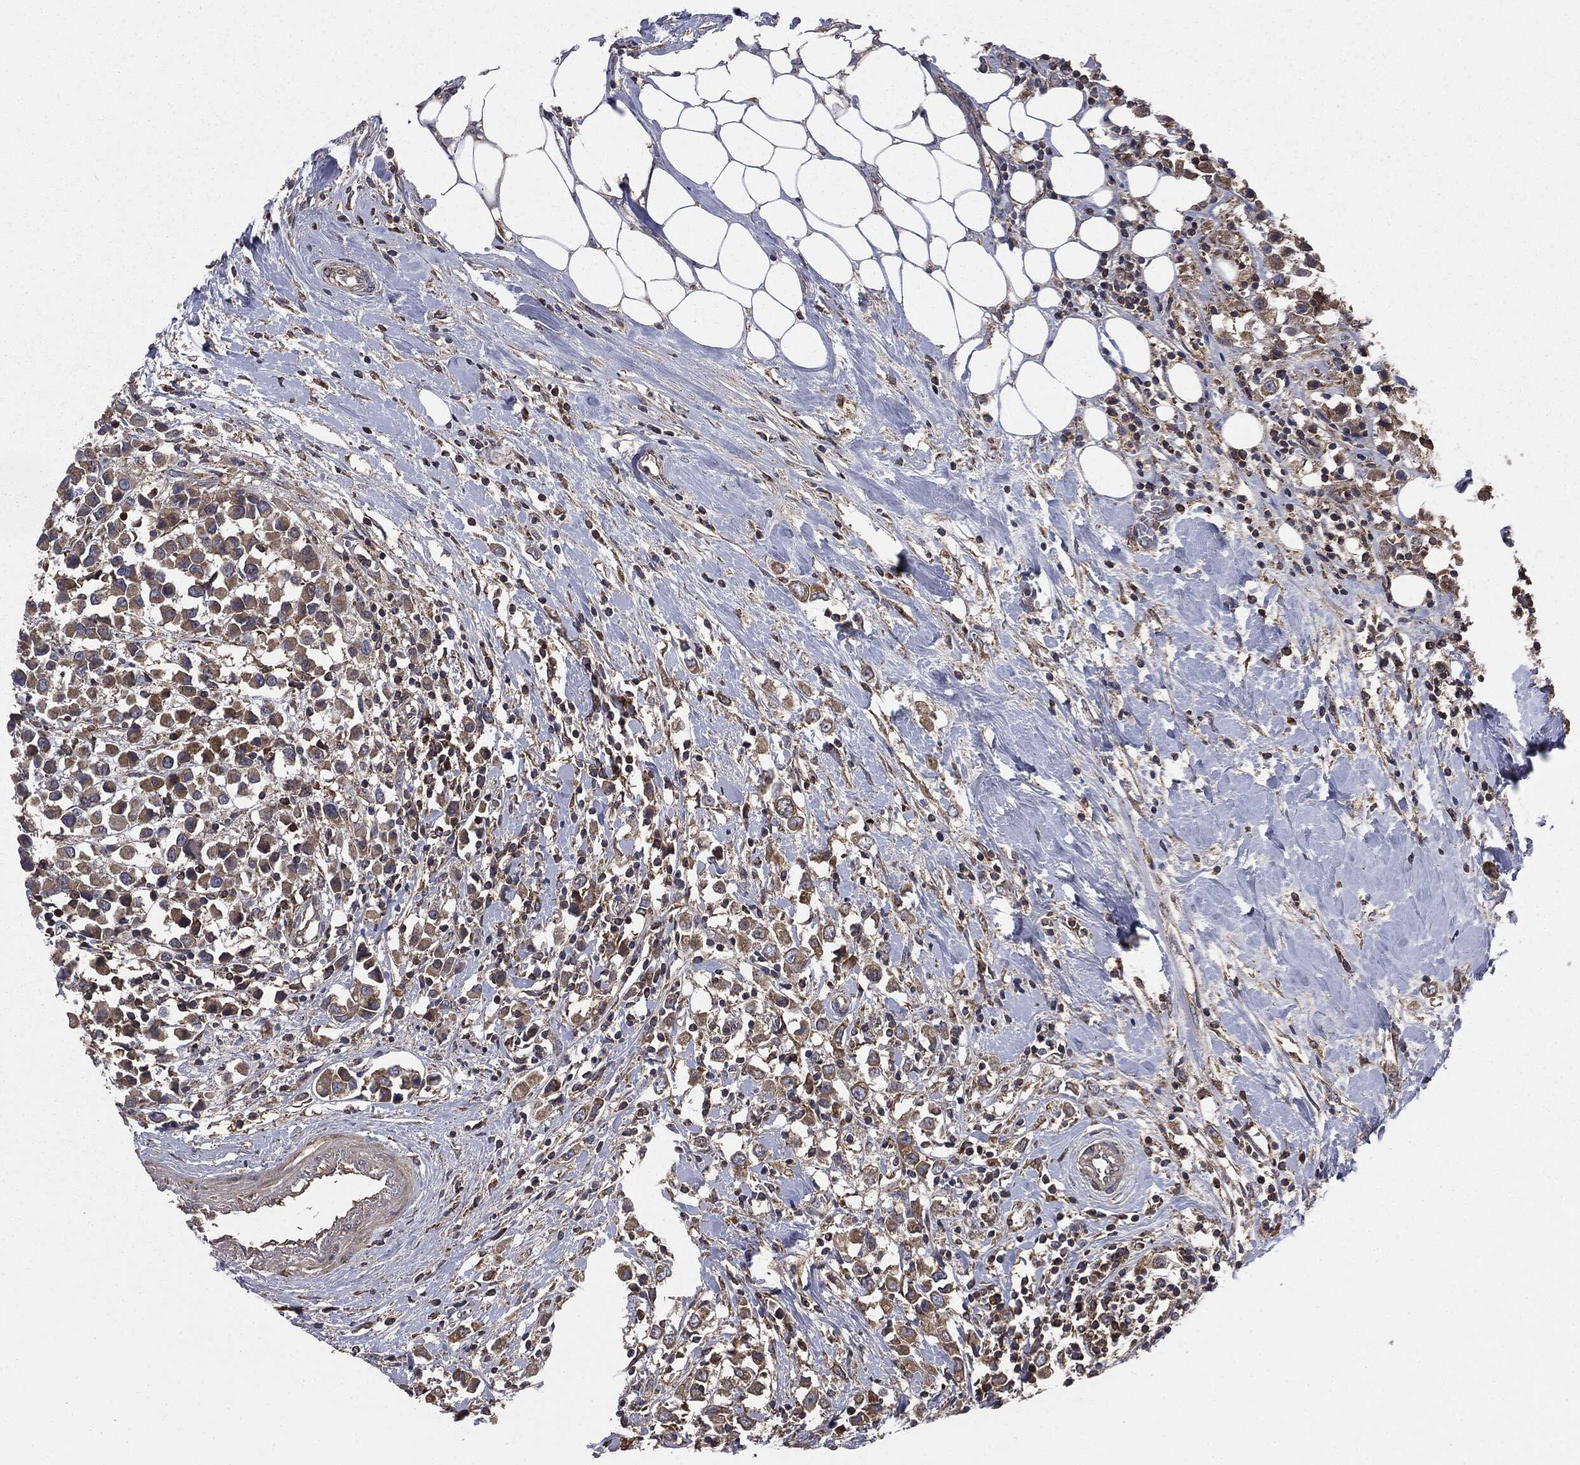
{"staining": {"intensity": "weak", "quantity": ">75%", "location": "cytoplasmic/membranous"}, "tissue": "breast cancer", "cell_type": "Tumor cells", "image_type": "cancer", "snomed": [{"axis": "morphology", "description": "Duct carcinoma"}, {"axis": "topography", "description": "Breast"}], "caption": "Human breast cancer stained with a protein marker shows weak staining in tumor cells.", "gene": "MAPK6", "patient": {"sex": "female", "age": 61}}